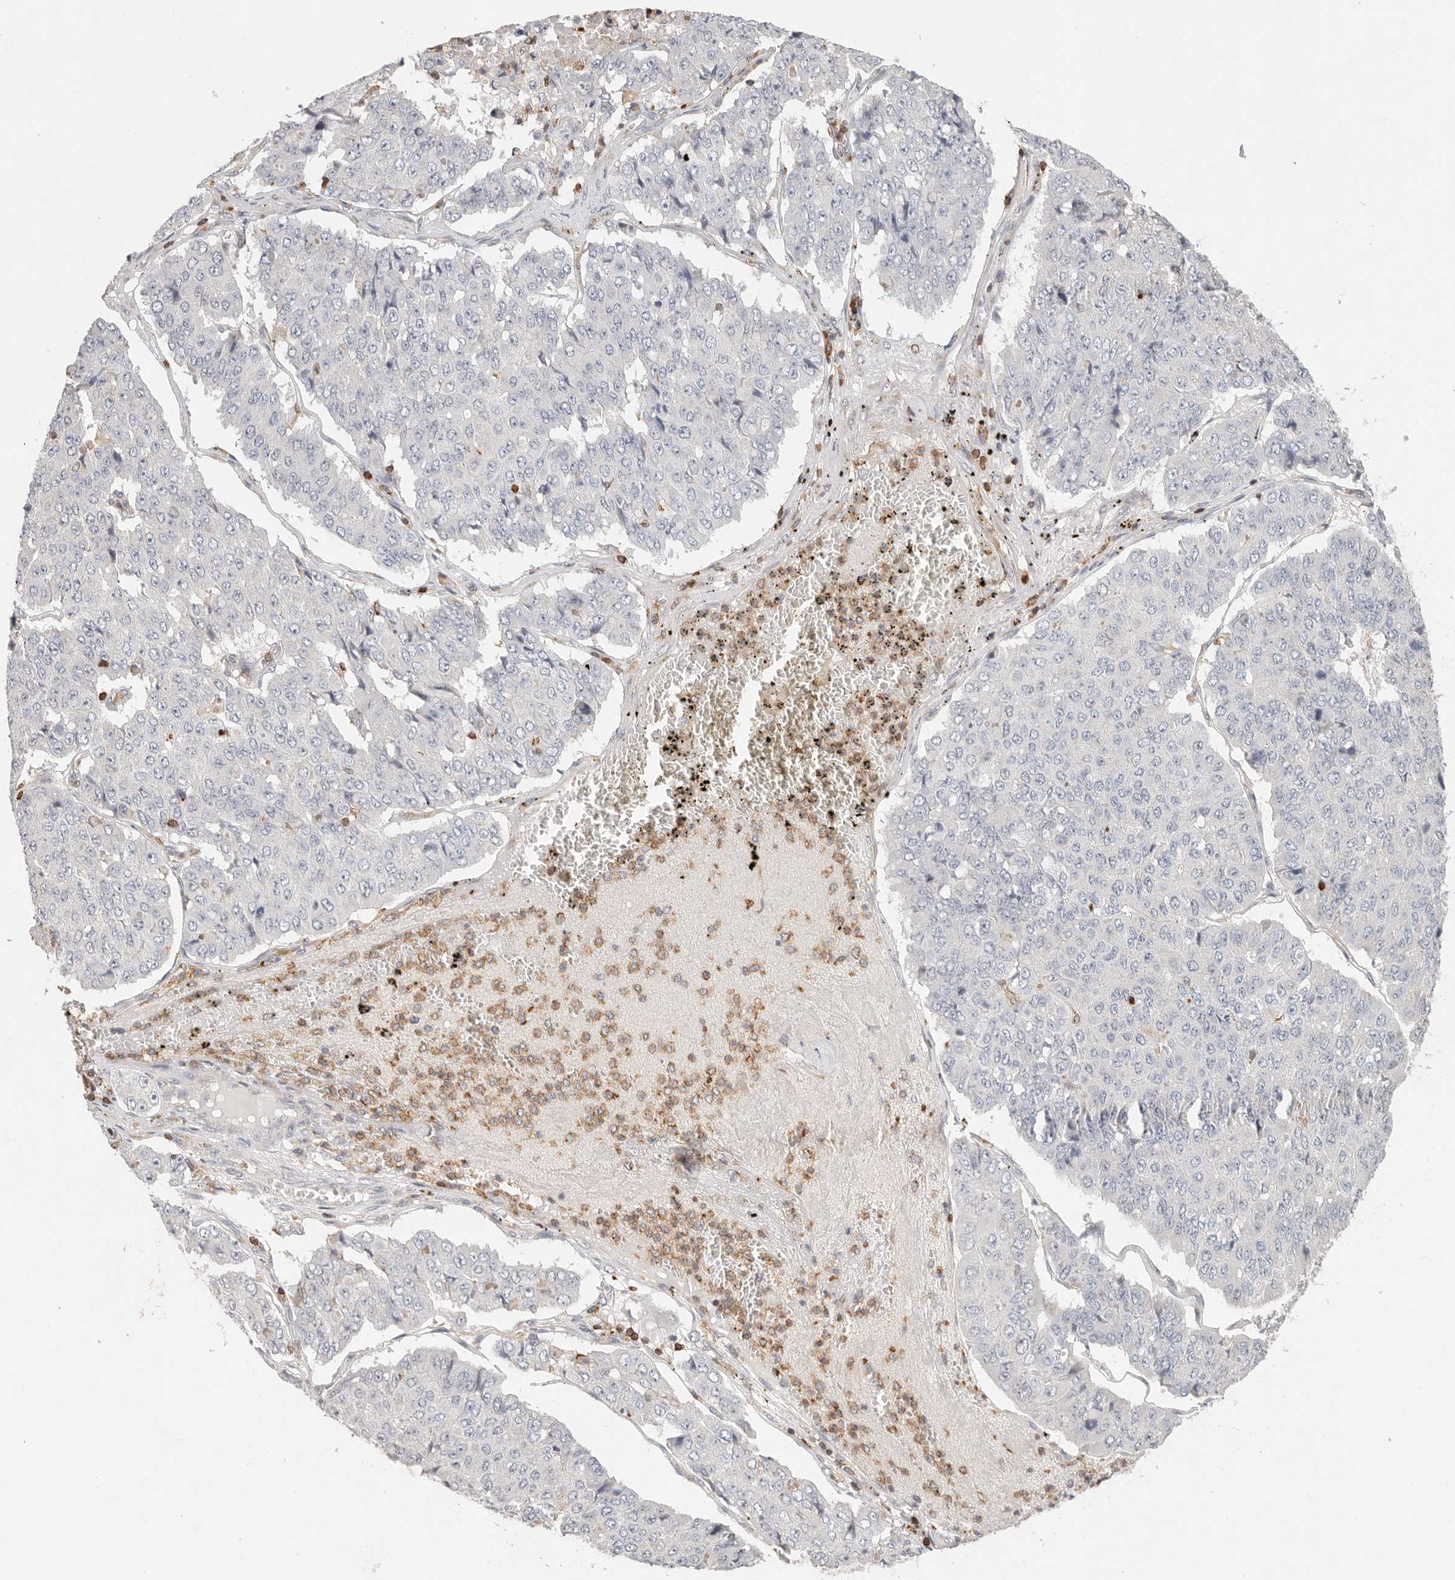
{"staining": {"intensity": "negative", "quantity": "none", "location": "none"}, "tissue": "pancreatic cancer", "cell_type": "Tumor cells", "image_type": "cancer", "snomed": [{"axis": "morphology", "description": "Adenocarcinoma, NOS"}, {"axis": "topography", "description": "Pancreas"}], "caption": "Histopathology image shows no protein expression in tumor cells of pancreatic adenocarcinoma tissue.", "gene": "TMEM63B", "patient": {"sex": "male", "age": 50}}